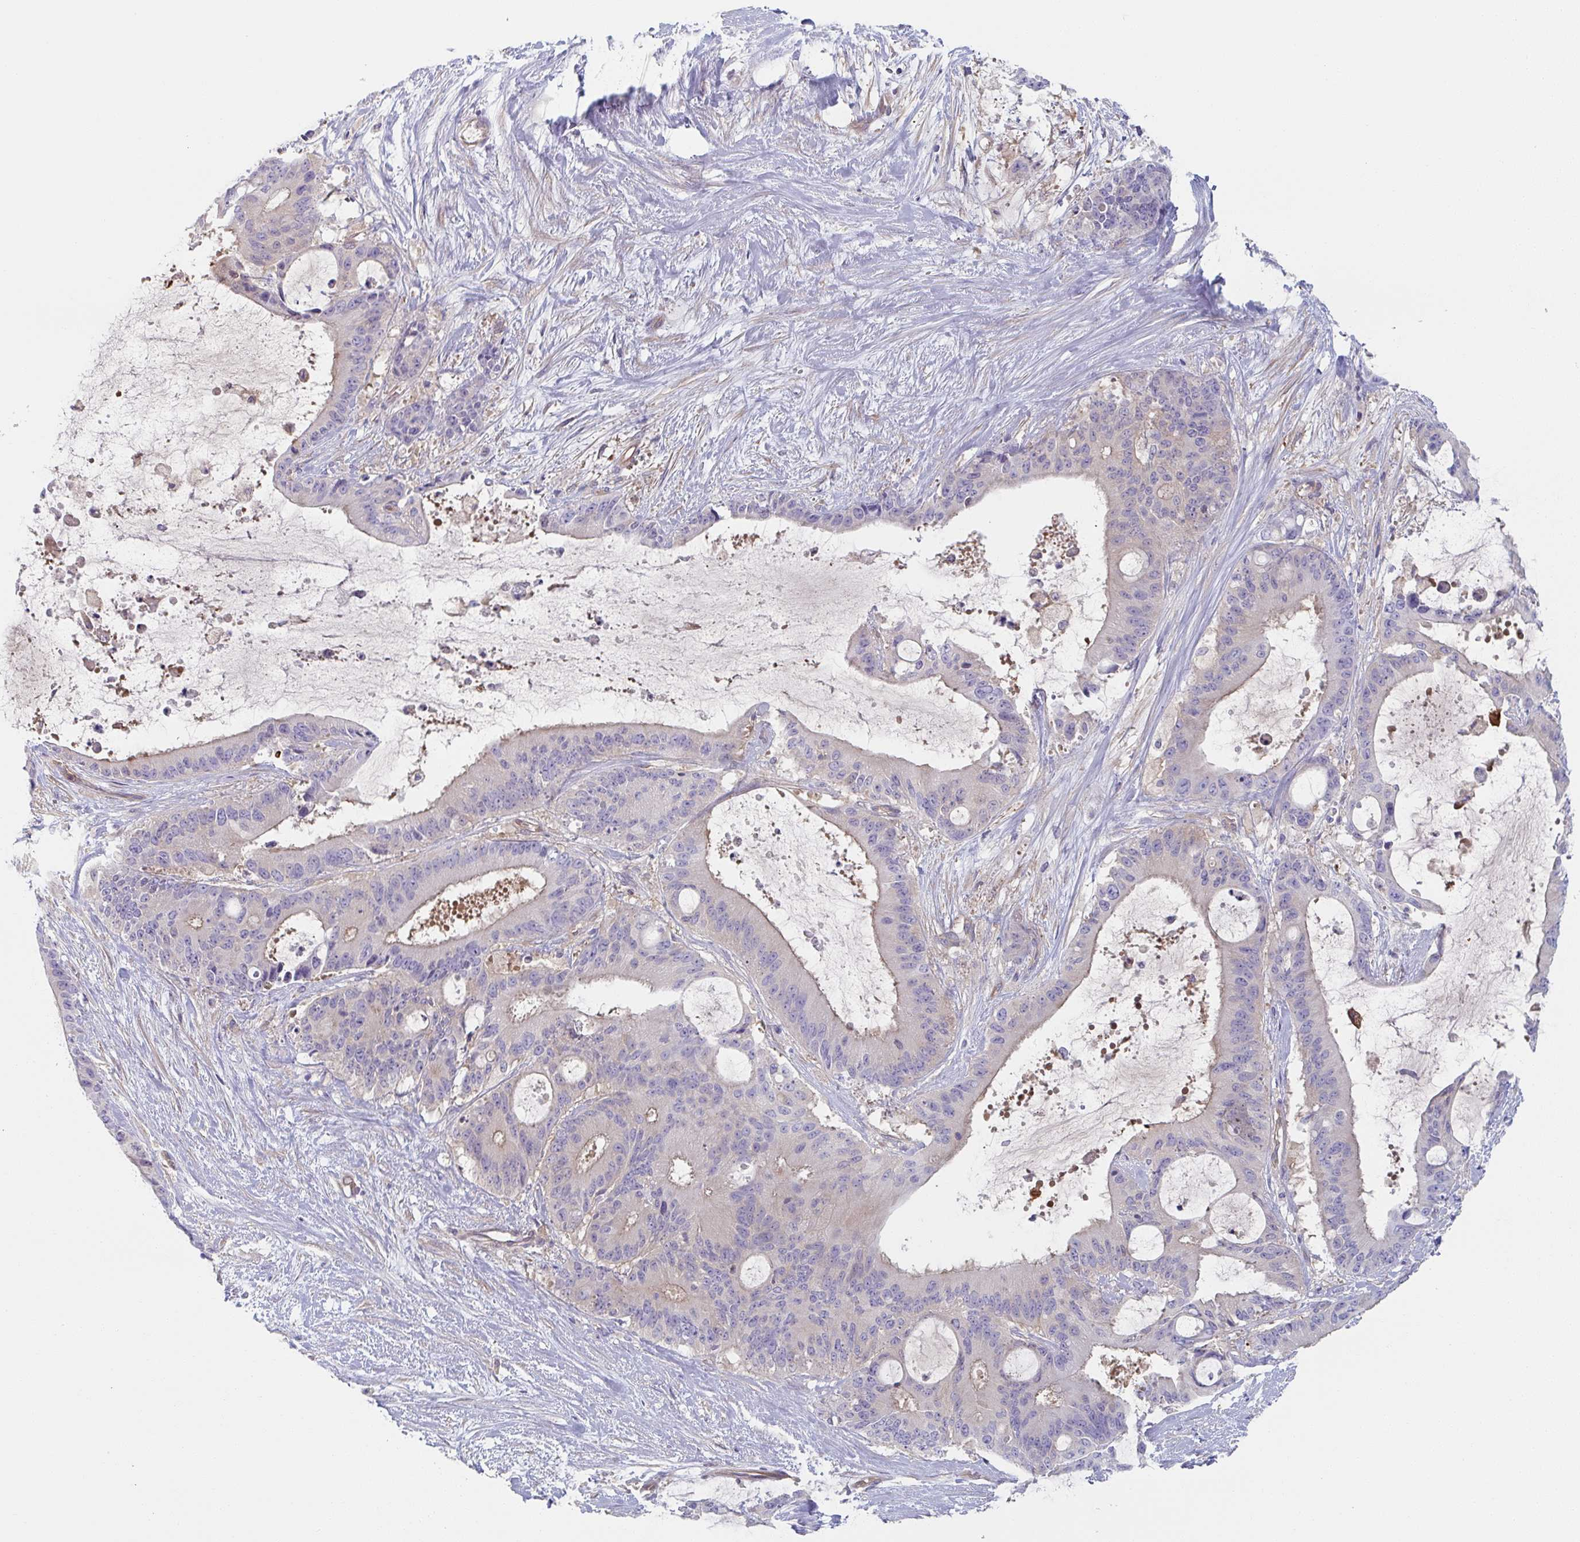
{"staining": {"intensity": "weak", "quantity": "<25%", "location": "cytoplasmic/membranous"}, "tissue": "liver cancer", "cell_type": "Tumor cells", "image_type": "cancer", "snomed": [{"axis": "morphology", "description": "Normal tissue, NOS"}, {"axis": "morphology", "description": "Cholangiocarcinoma"}, {"axis": "topography", "description": "Liver"}, {"axis": "topography", "description": "Peripheral nerve tissue"}], "caption": "Micrograph shows no significant protein positivity in tumor cells of liver cholangiocarcinoma.", "gene": "AMPD2", "patient": {"sex": "female", "age": 73}}